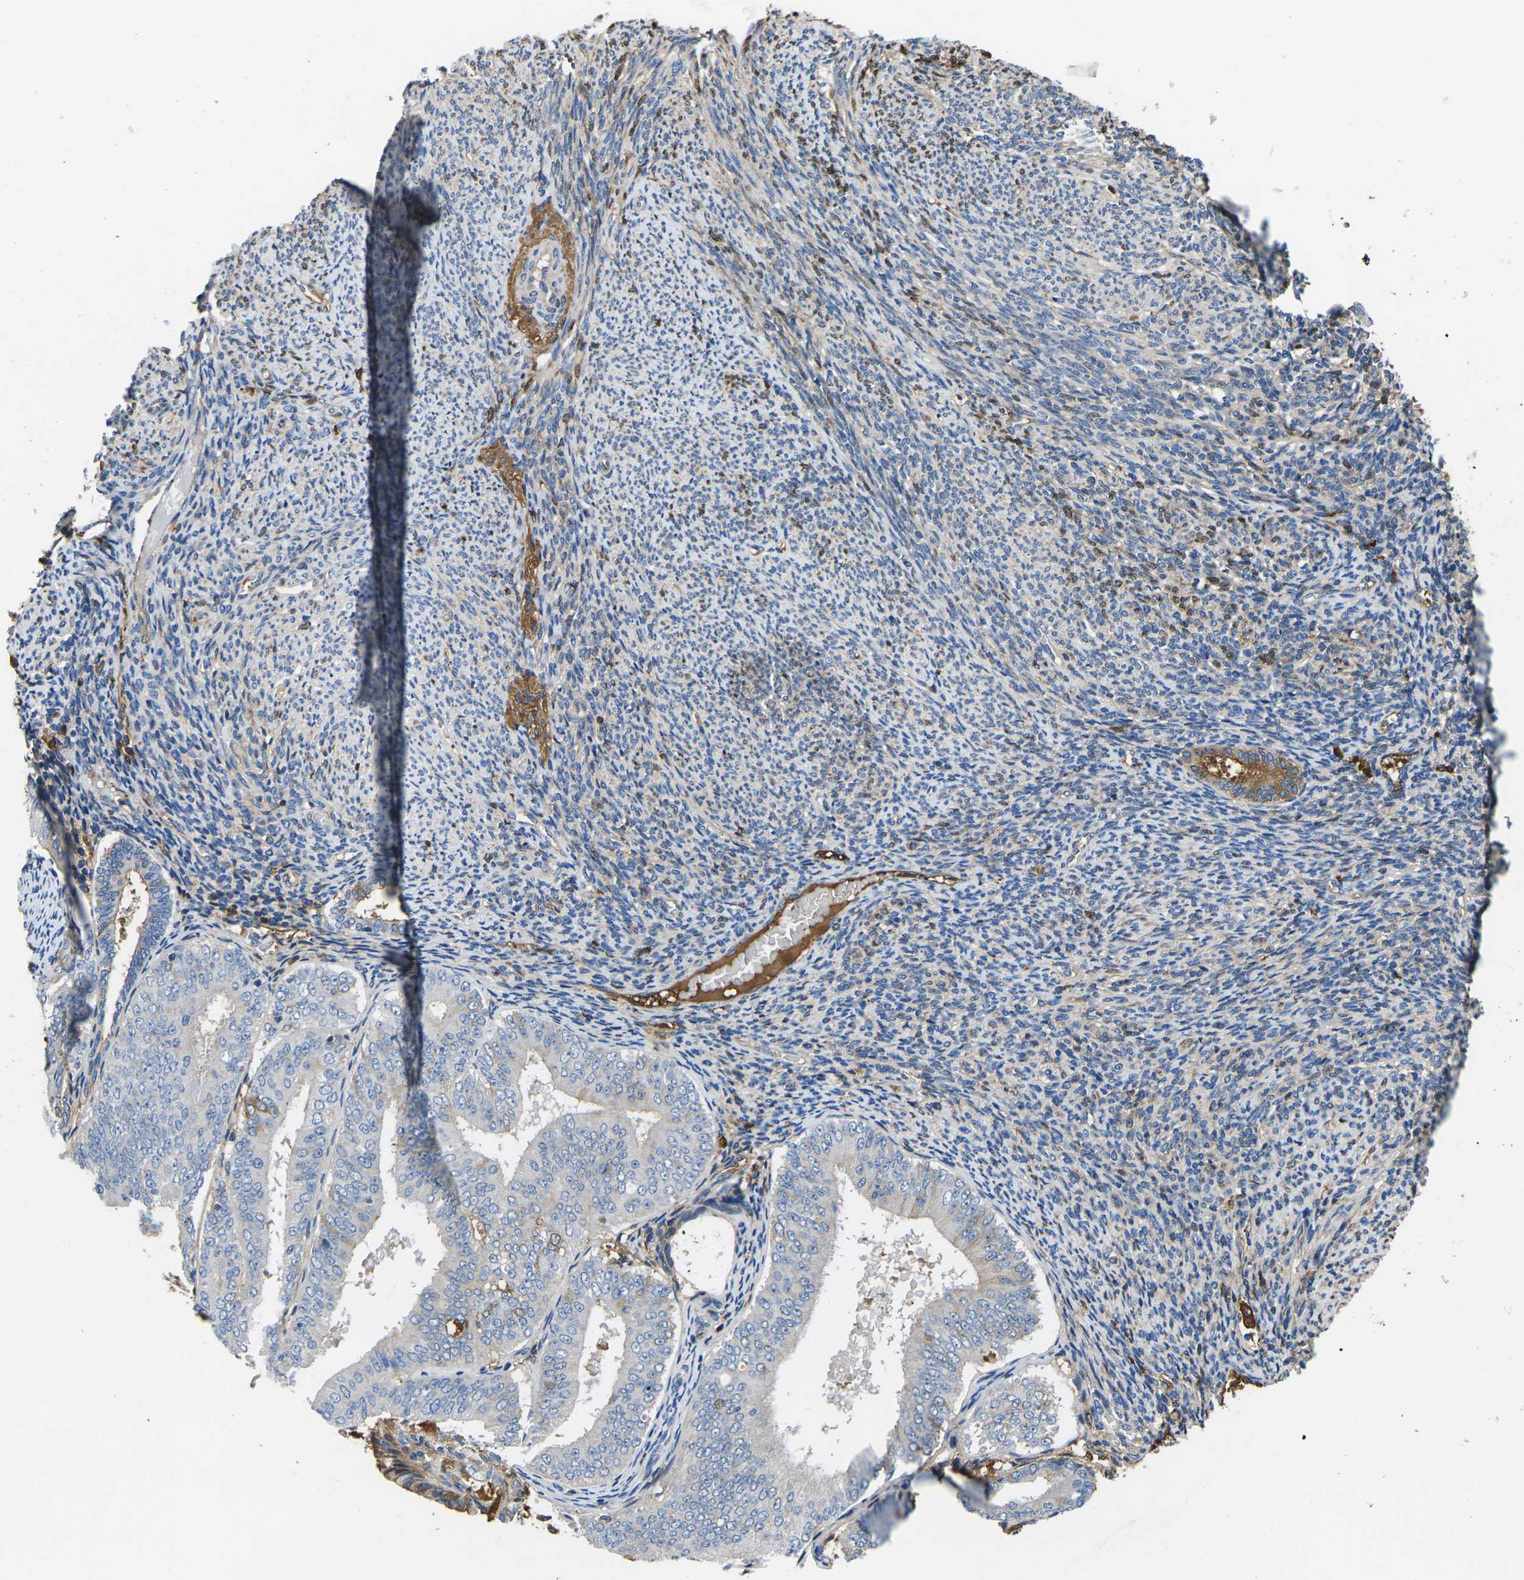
{"staining": {"intensity": "moderate", "quantity": "<25%", "location": "cytoplasmic/membranous"}, "tissue": "endometrial cancer", "cell_type": "Tumor cells", "image_type": "cancer", "snomed": [{"axis": "morphology", "description": "Adenocarcinoma, NOS"}, {"axis": "topography", "description": "Endometrium"}], "caption": "This histopathology image demonstrates IHC staining of endometrial adenocarcinoma, with low moderate cytoplasmic/membranous staining in approximately <25% of tumor cells.", "gene": "GREM2", "patient": {"sex": "female", "age": 63}}